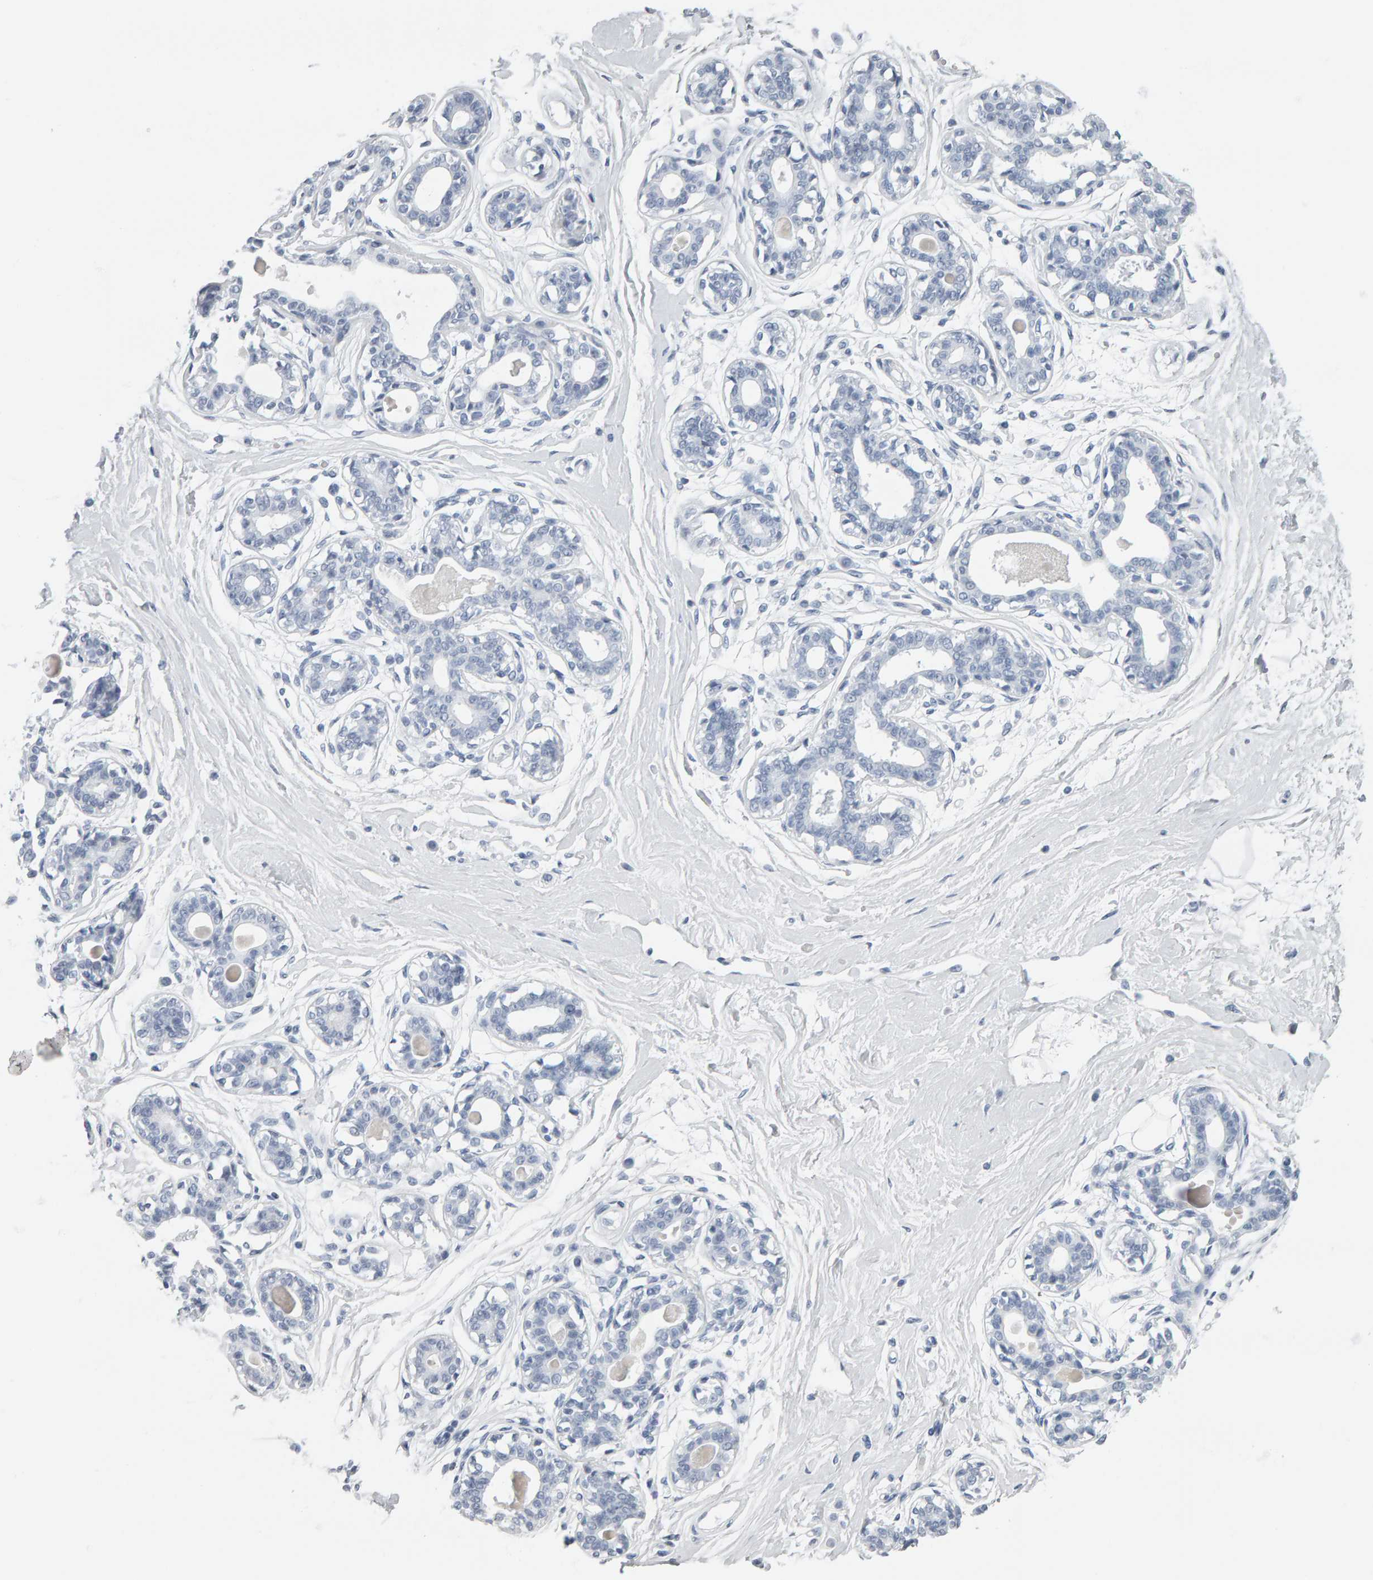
{"staining": {"intensity": "negative", "quantity": "none", "location": "none"}, "tissue": "breast", "cell_type": "Adipocytes", "image_type": "normal", "snomed": [{"axis": "morphology", "description": "Normal tissue, NOS"}, {"axis": "topography", "description": "Breast"}], "caption": "Breast was stained to show a protein in brown. There is no significant staining in adipocytes. The staining is performed using DAB (3,3'-diaminobenzidine) brown chromogen with nuclei counter-stained in using hematoxylin.", "gene": "SPACA3", "patient": {"sex": "female", "age": 45}}